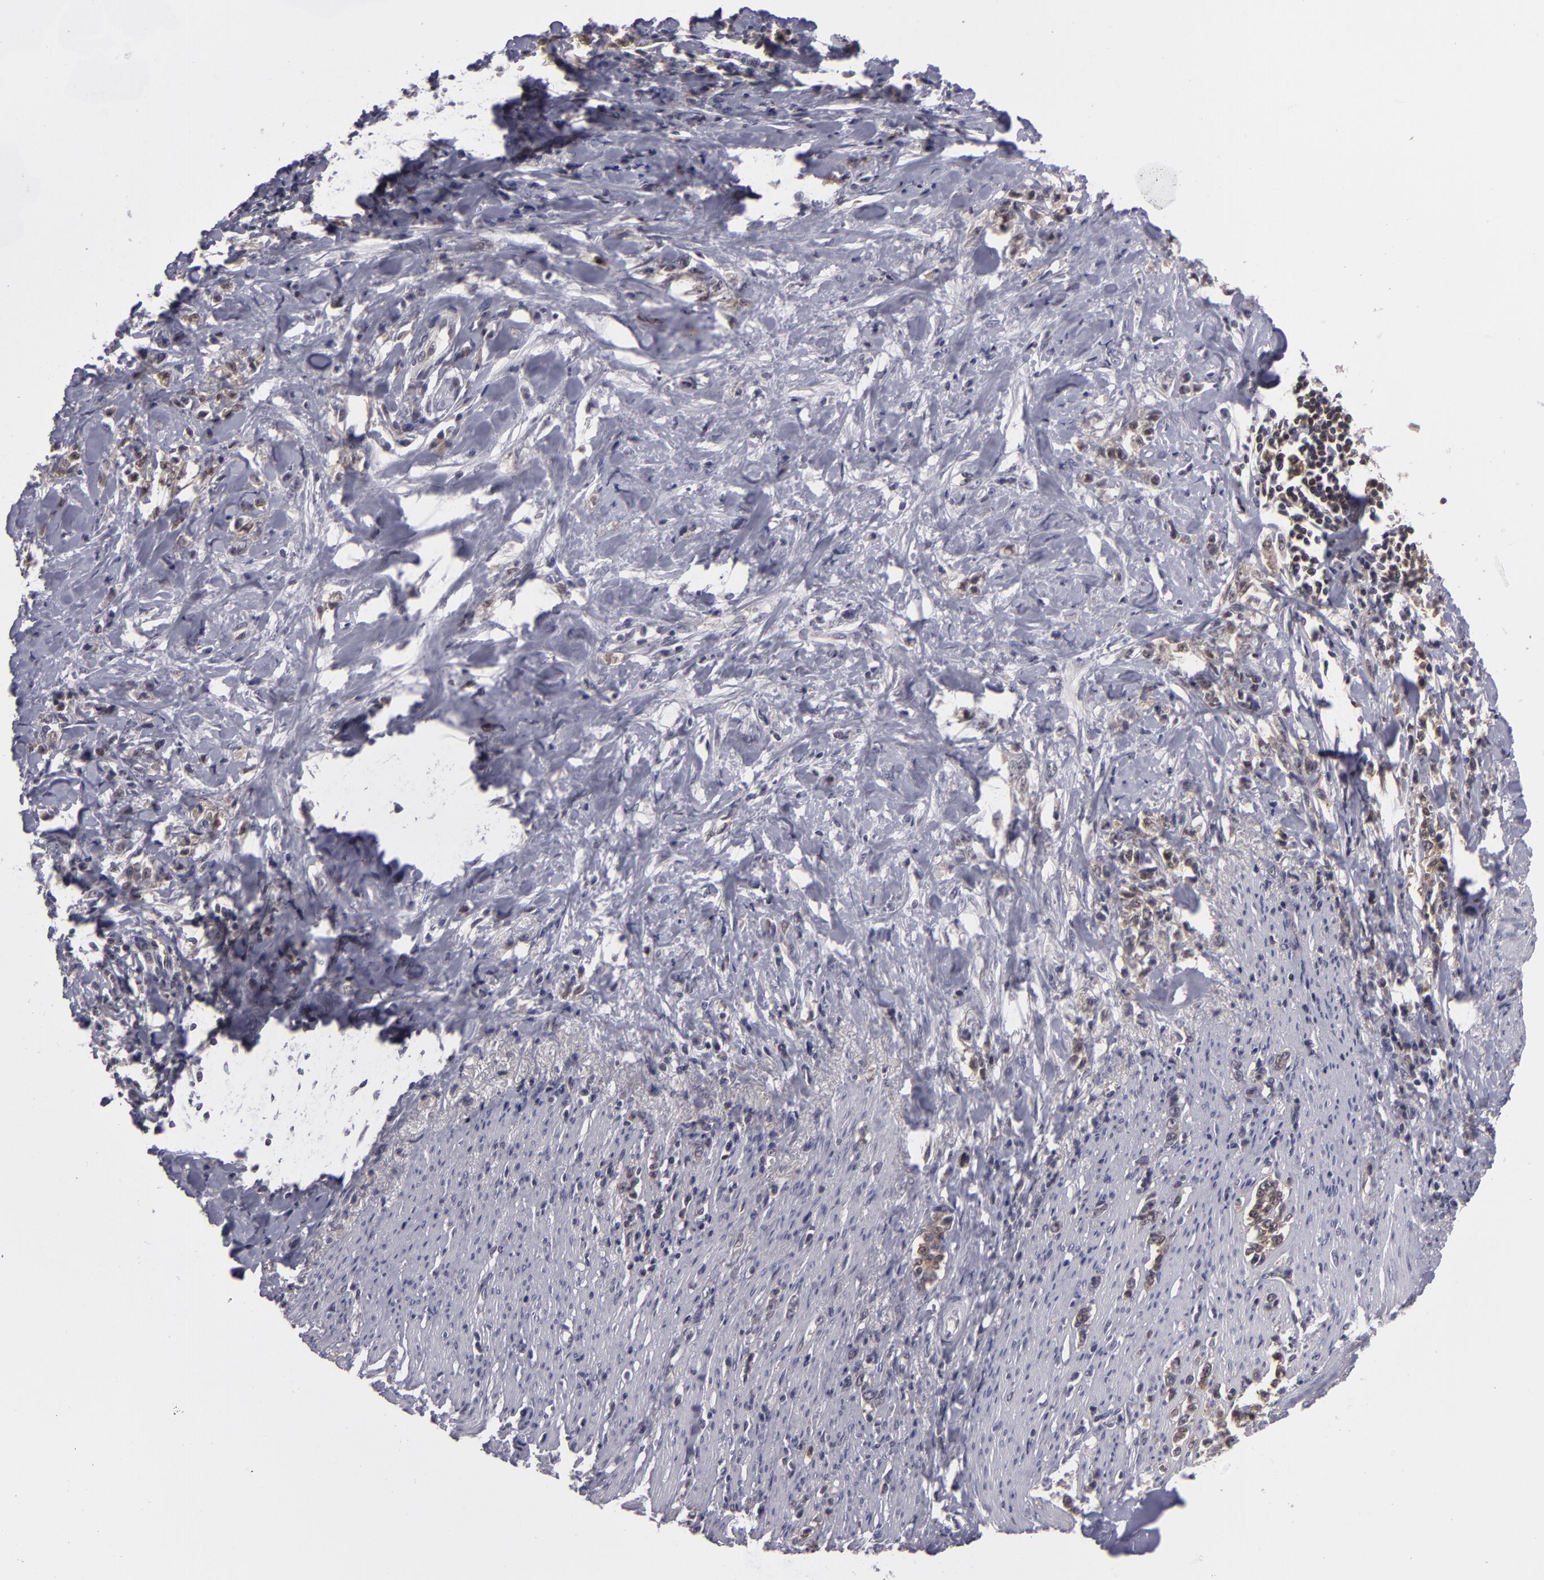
{"staining": {"intensity": "moderate", "quantity": ">75%", "location": "cytoplasmic/membranous"}, "tissue": "stomach cancer", "cell_type": "Tumor cells", "image_type": "cancer", "snomed": [{"axis": "morphology", "description": "Adenocarcinoma, NOS"}, {"axis": "topography", "description": "Stomach, lower"}], "caption": "Protein positivity by IHC demonstrates moderate cytoplasmic/membranous expression in approximately >75% of tumor cells in adenocarcinoma (stomach). (Stains: DAB (3,3'-diaminobenzidine) in brown, nuclei in blue, Microscopy: brightfield microscopy at high magnification).", "gene": "BCL10", "patient": {"sex": "male", "age": 88}}